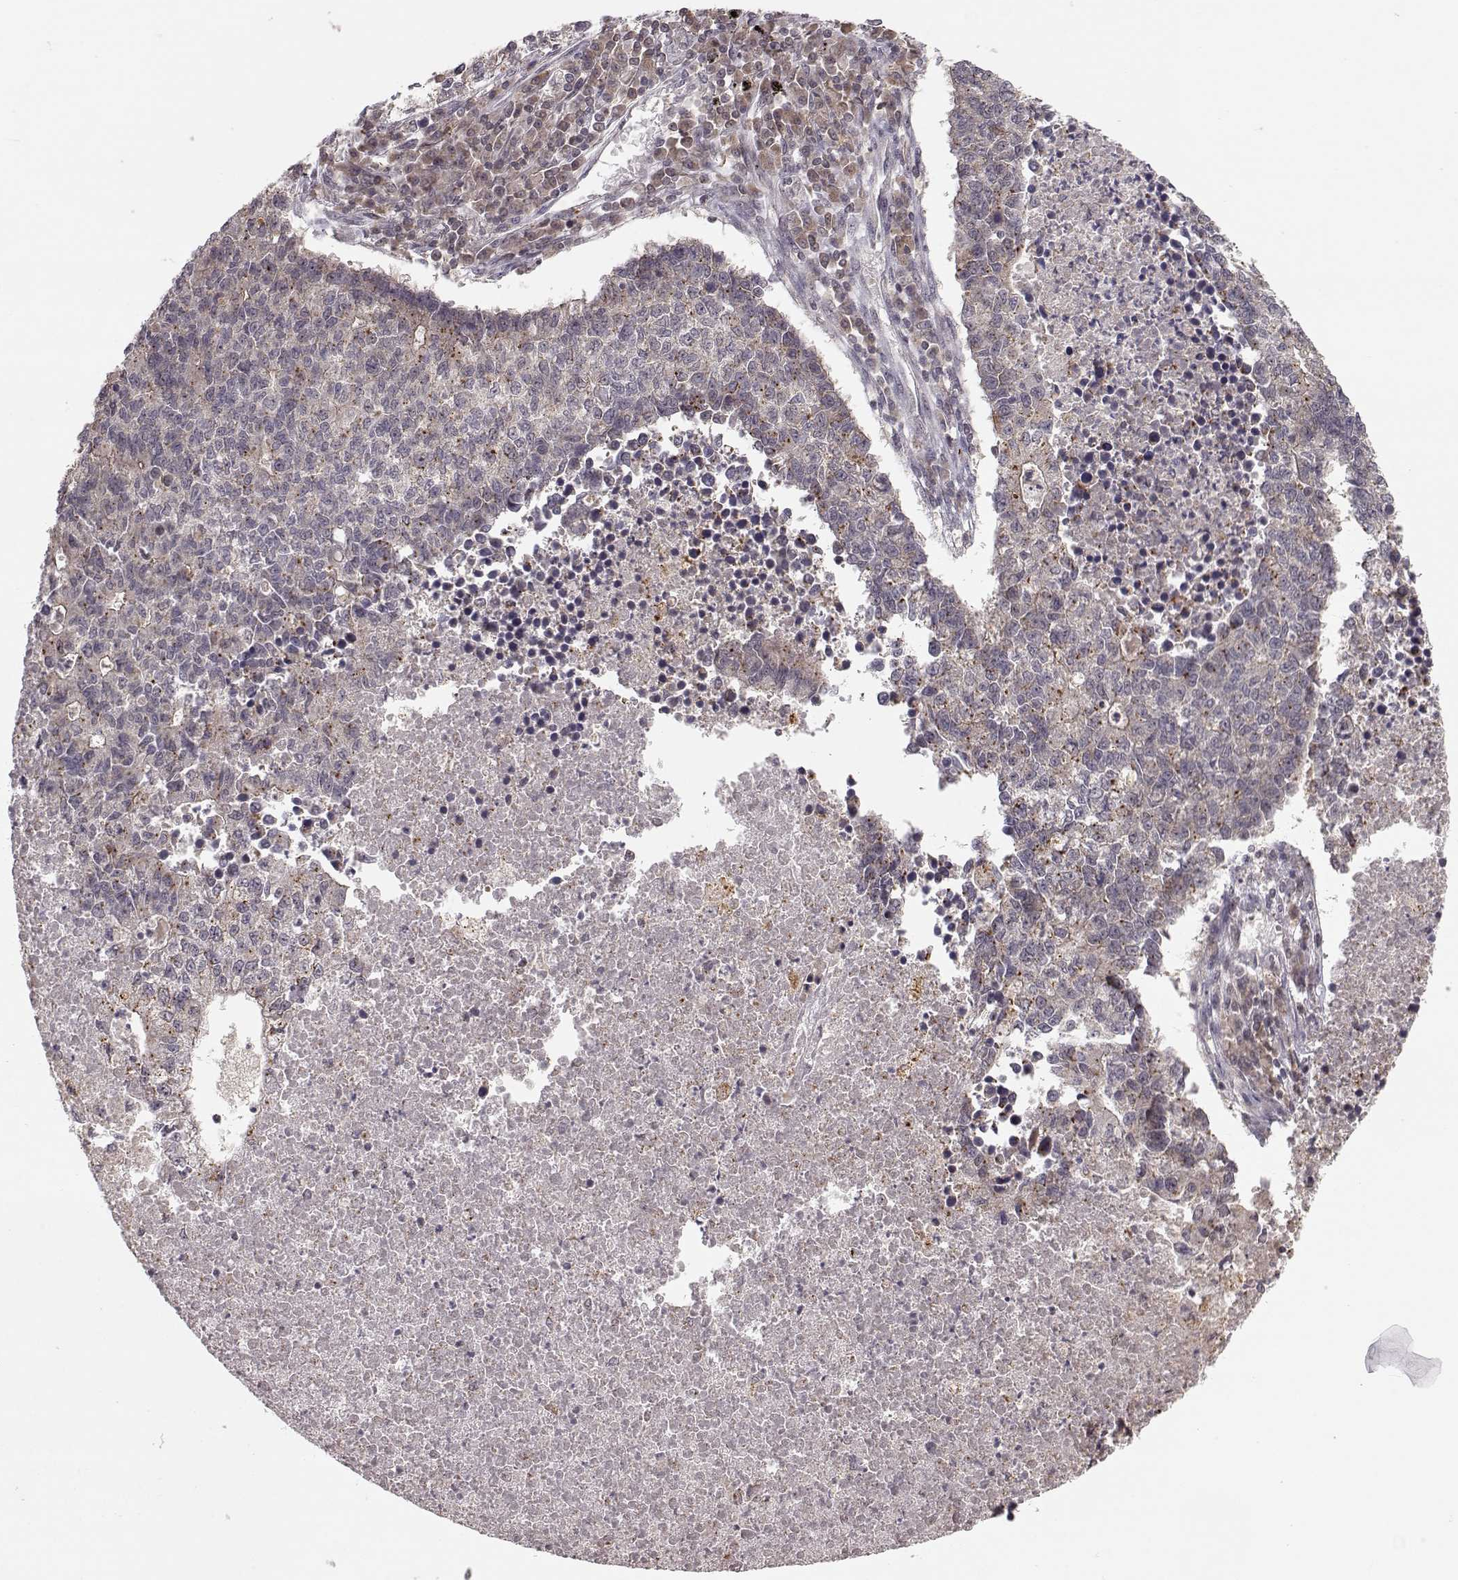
{"staining": {"intensity": "moderate", "quantity": "<25%", "location": "cytoplasmic/membranous"}, "tissue": "lung cancer", "cell_type": "Tumor cells", "image_type": "cancer", "snomed": [{"axis": "morphology", "description": "Adenocarcinoma, NOS"}, {"axis": "topography", "description": "Lung"}], "caption": "Immunohistochemistry (IHC) histopathology image of adenocarcinoma (lung) stained for a protein (brown), which demonstrates low levels of moderate cytoplasmic/membranous staining in approximately <25% of tumor cells.", "gene": "PLEKHG3", "patient": {"sex": "male", "age": 57}}